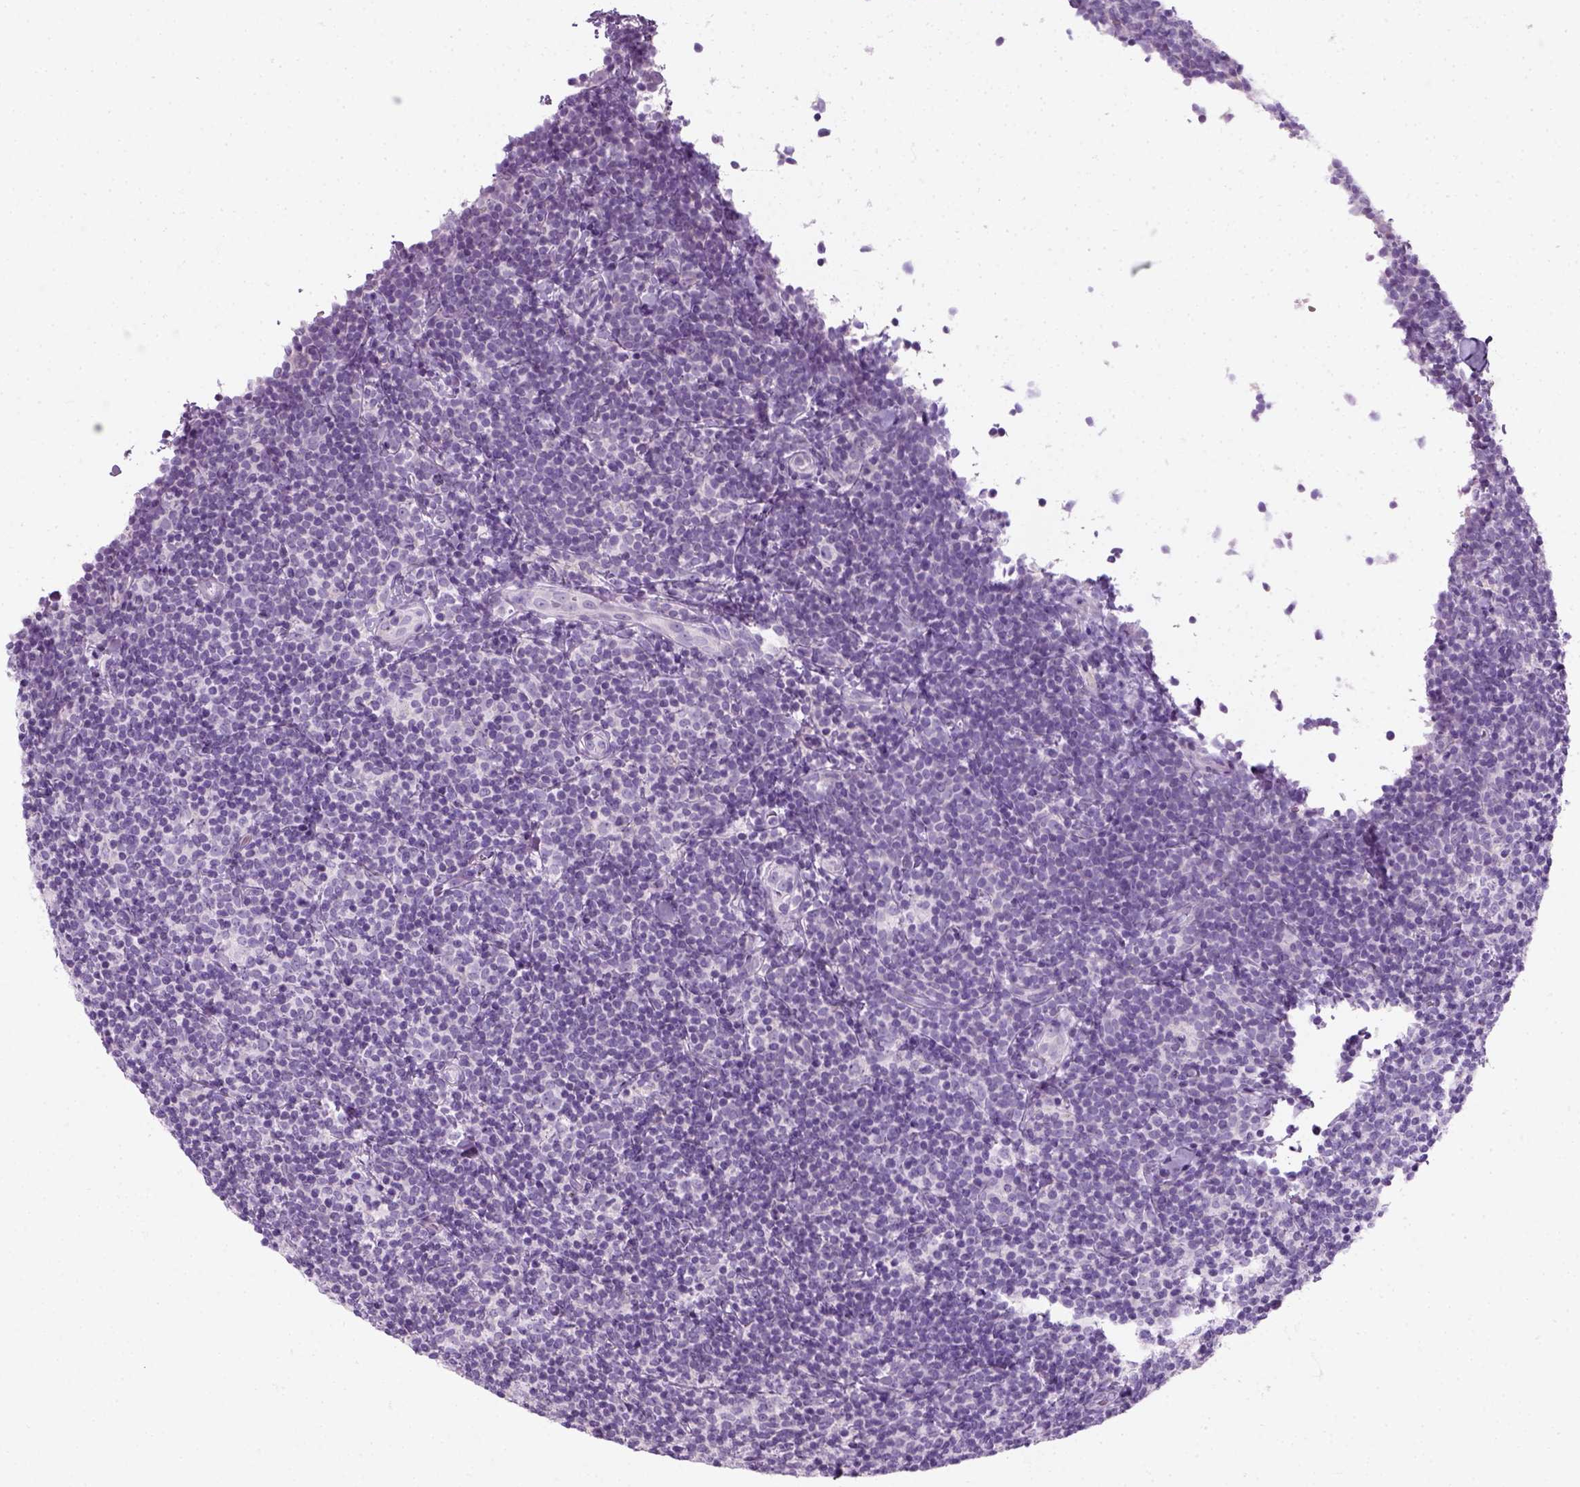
{"staining": {"intensity": "negative", "quantity": "none", "location": "none"}, "tissue": "lymphoma", "cell_type": "Tumor cells", "image_type": "cancer", "snomed": [{"axis": "morphology", "description": "Malignant lymphoma, non-Hodgkin's type, Low grade"}, {"axis": "topography", "description": "Lymph node"}], "caption": "Immunohistochemistry of human low-grade malignant lymphoma, non-Hodgkin's type exhibits no expression in tumor cells.", "gene": "SLC12A5", "patient": {"sex": "female", "age": 56}}